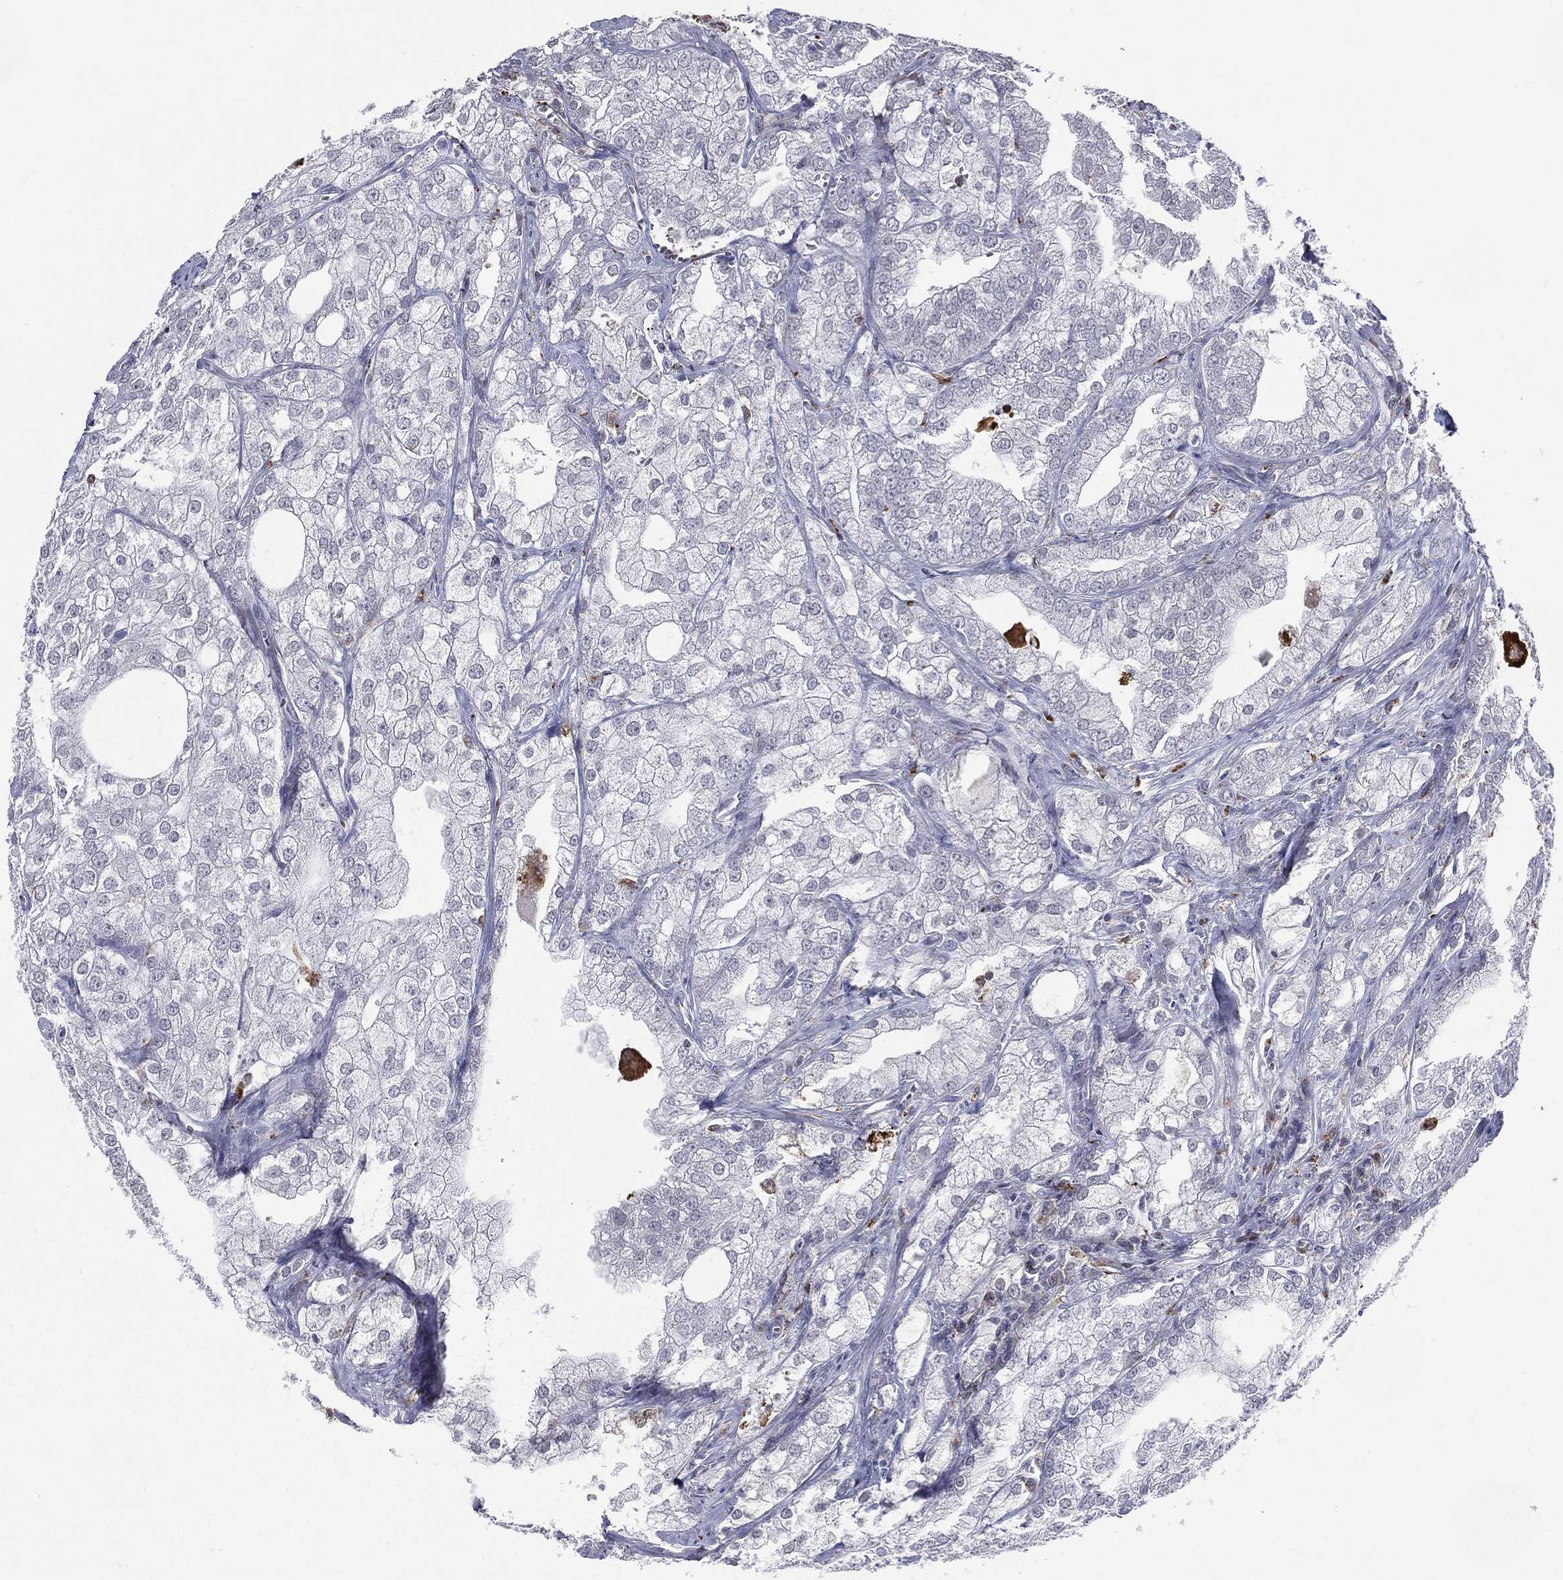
{"staining": {"intensity": "negative", "quantity": "none", "location": "none"}, "tissue": "prostate cancer", "cell_type": "Tumor cells", "image_type": "cancer", "snomed": [{"axis": "morphology", "description": "Adenocarcinoma, NOS"}, {"axis": "topography", "description": "Prostate"}], "caption": "Tumor cells show no significant protein positivity in prostate adenocarcinoma.", "gene": "EVI2B", "patient": {"sex": "male", "age": 70}}